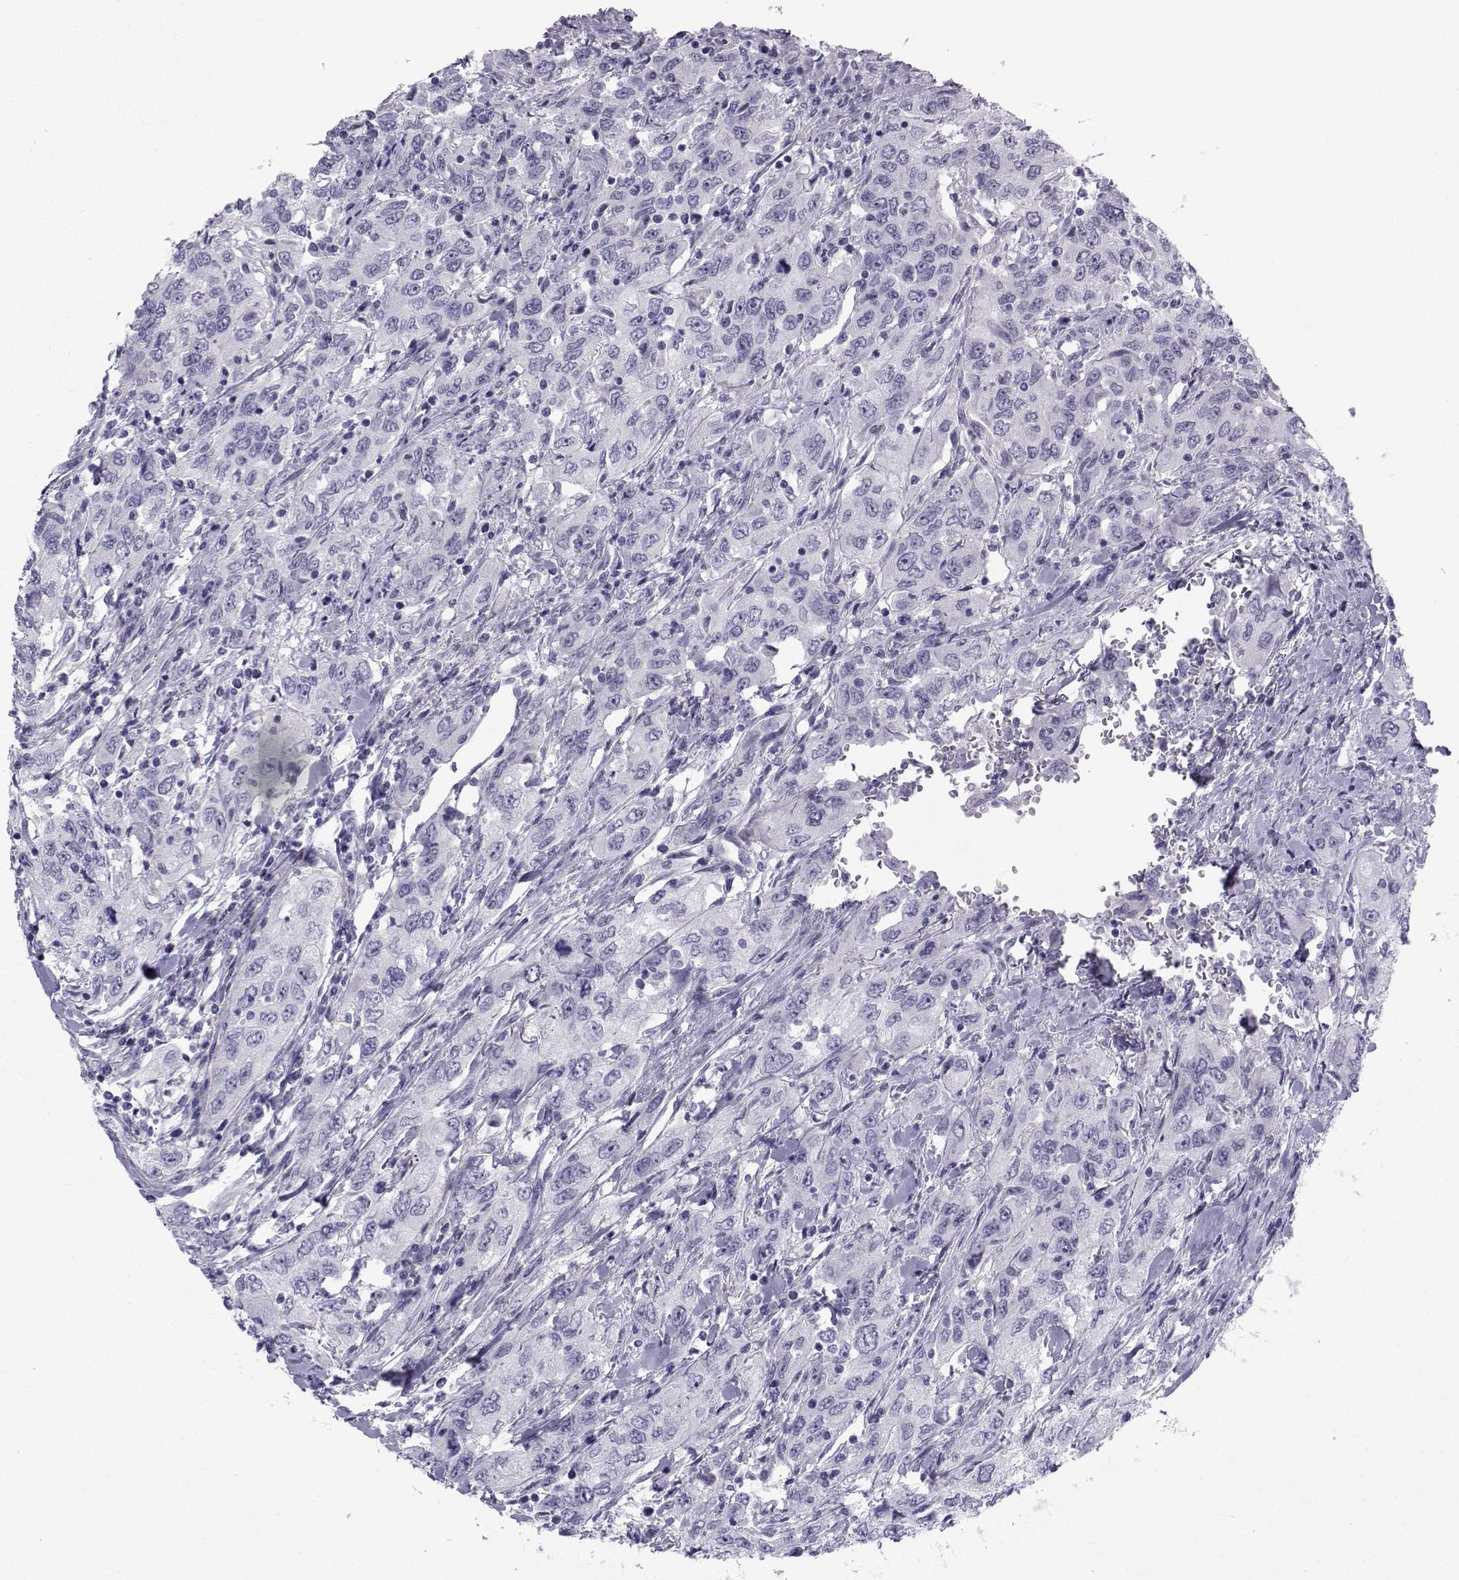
{"staining": {"intensity": "negative", "quantity": "none", "location": "none"}, "tissue": "urothelial cancer", "cell_type": "Tumor cells", "image_type": "cancer", "snomed": [{"axis": "morphology", "description": "Urothelial carcinoma, High grade"}, {"axis": "topography", "description": "Urinary bladder"}], "caption": "The immunohistochemistry (IHC) photomicrograph has no significant staining in tumor cells of urothelial cancer tissue.", "gene": "SPANXD", "patient": {"sex": "male", "age": 76}}